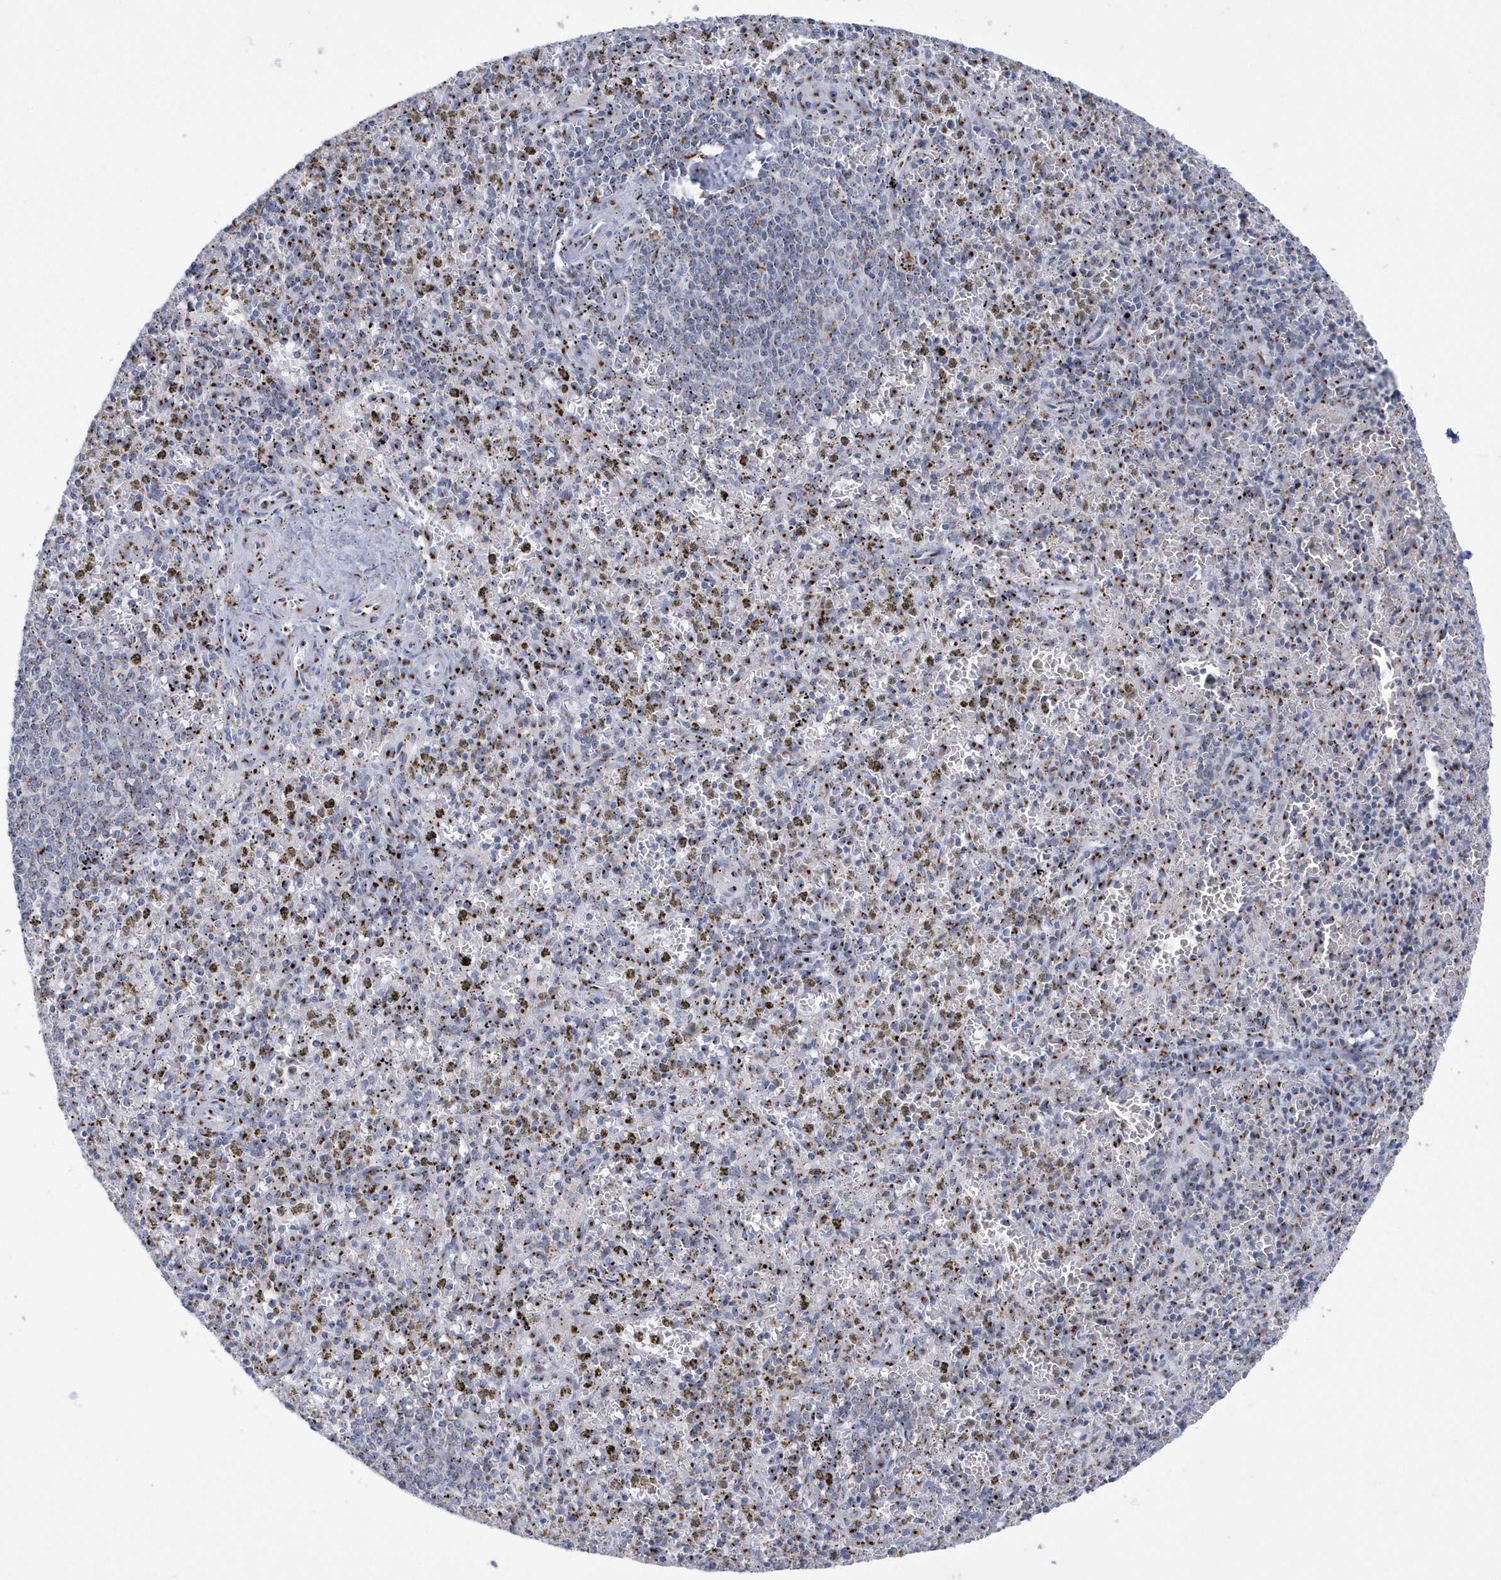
{"staining": {"intensity": "moderate", "quantity": "<25%", "location": "cytoplasmic/membranous"}, "tissue": "spleen", "cell_type": "Cells in red pulp", "image_type": "normal", "snomed": [{"axis": "morphology", "description": "Normal tissue, NOS"}, {"axis": "topography", "description": "Spleen"}], "caption": "Protein staining exhibits moderate cytoplasmic/membranous positivity in about <25% of cells in red pulp in benign spleen. (IHC, brightfield microscopy, high magnification).", "gene": "SLX9", "patient": {"sex": "male", "age": 72}}